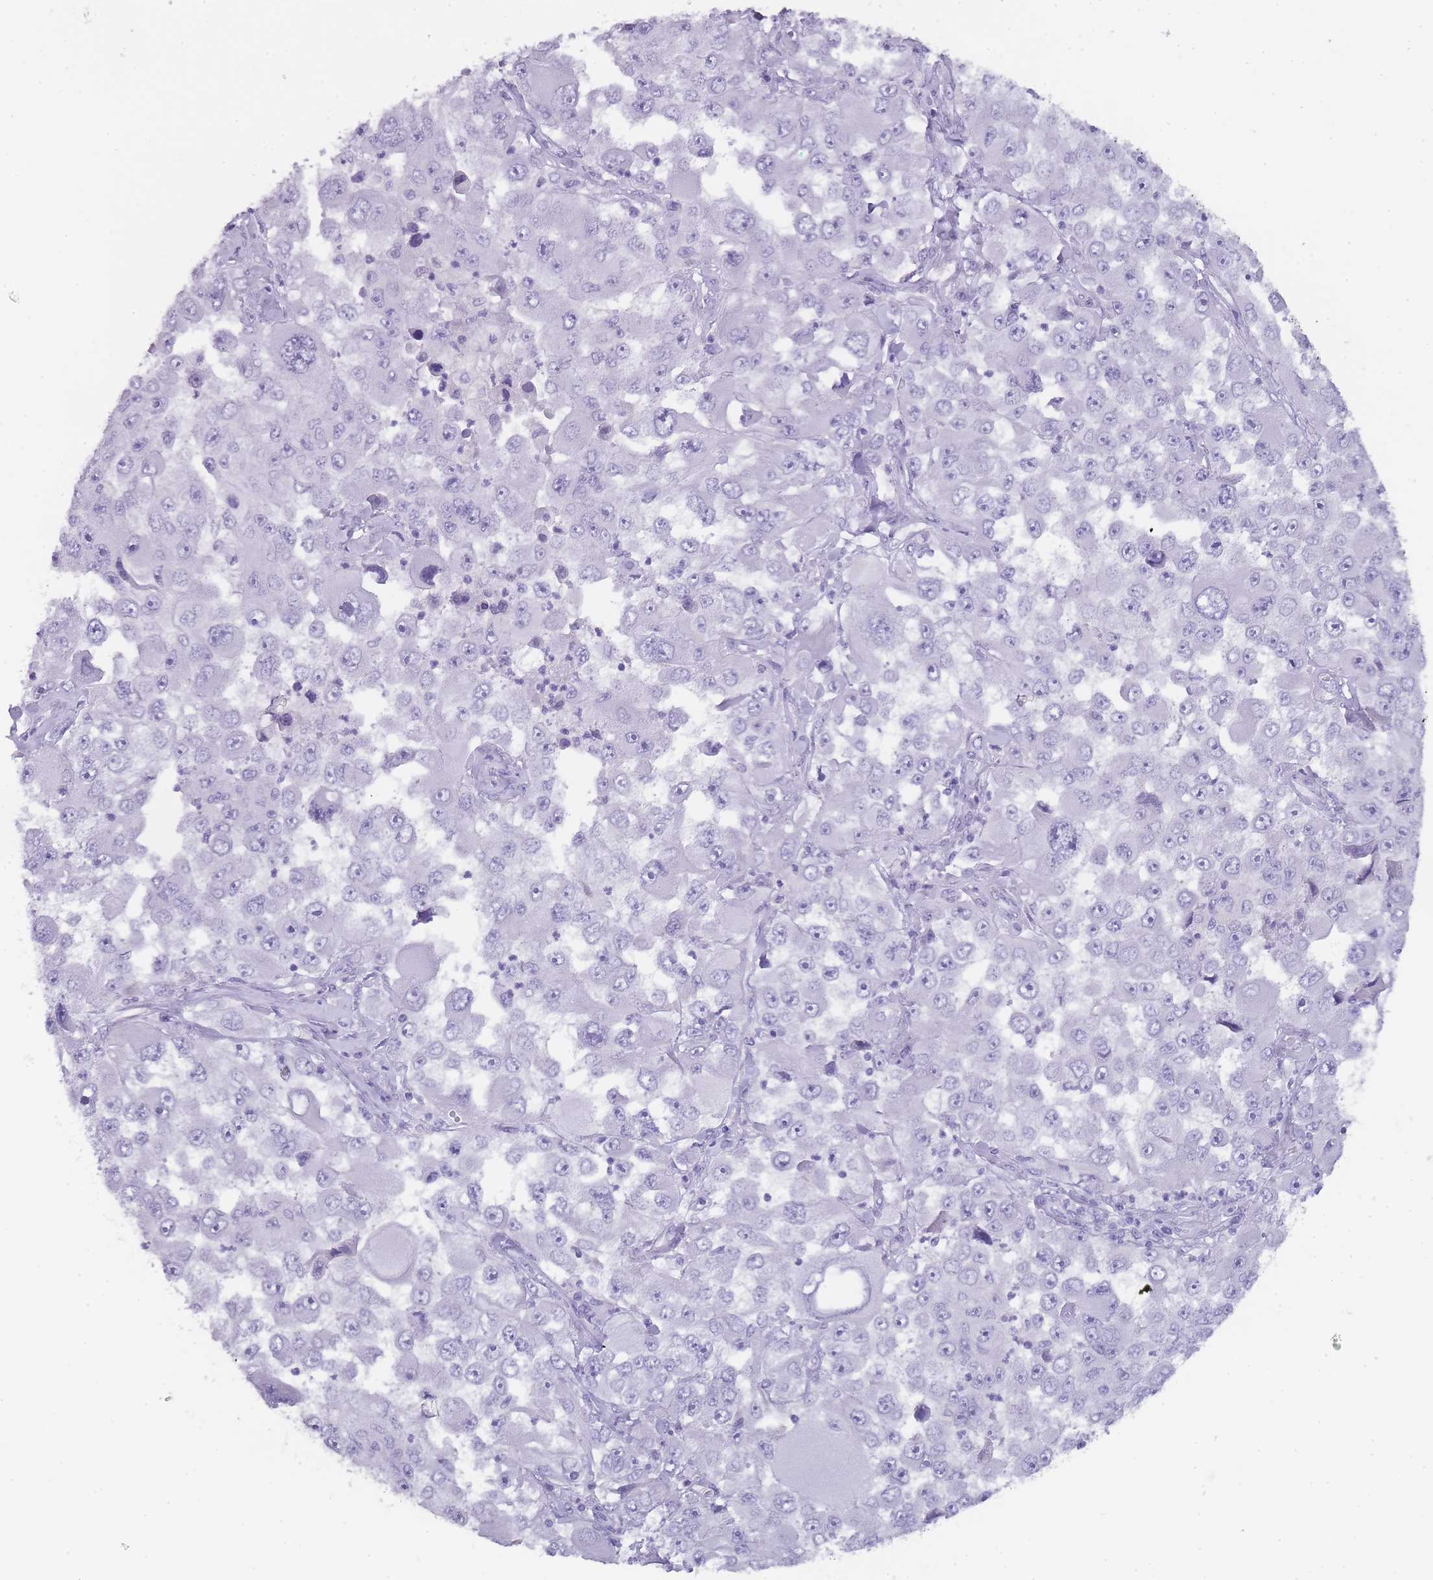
{"staining": {"intensity": "negative", "quantity": "none", "location": "none"}, "tissue": "melanoma", "cell_type": "Tumor cells", "image_type": "cancer", "snomed": [{"axis": "morphology", "description": "Malignant melanoma, Metastatic site"}, {"axis": "topography", "description": "Lymph node"}], "caption": "Melanoma was stained to show a protein in brown. There is no significant positivity in tumor cells.", "gene": "TCP11", "patient": {"sex": "male", "age": 62}}